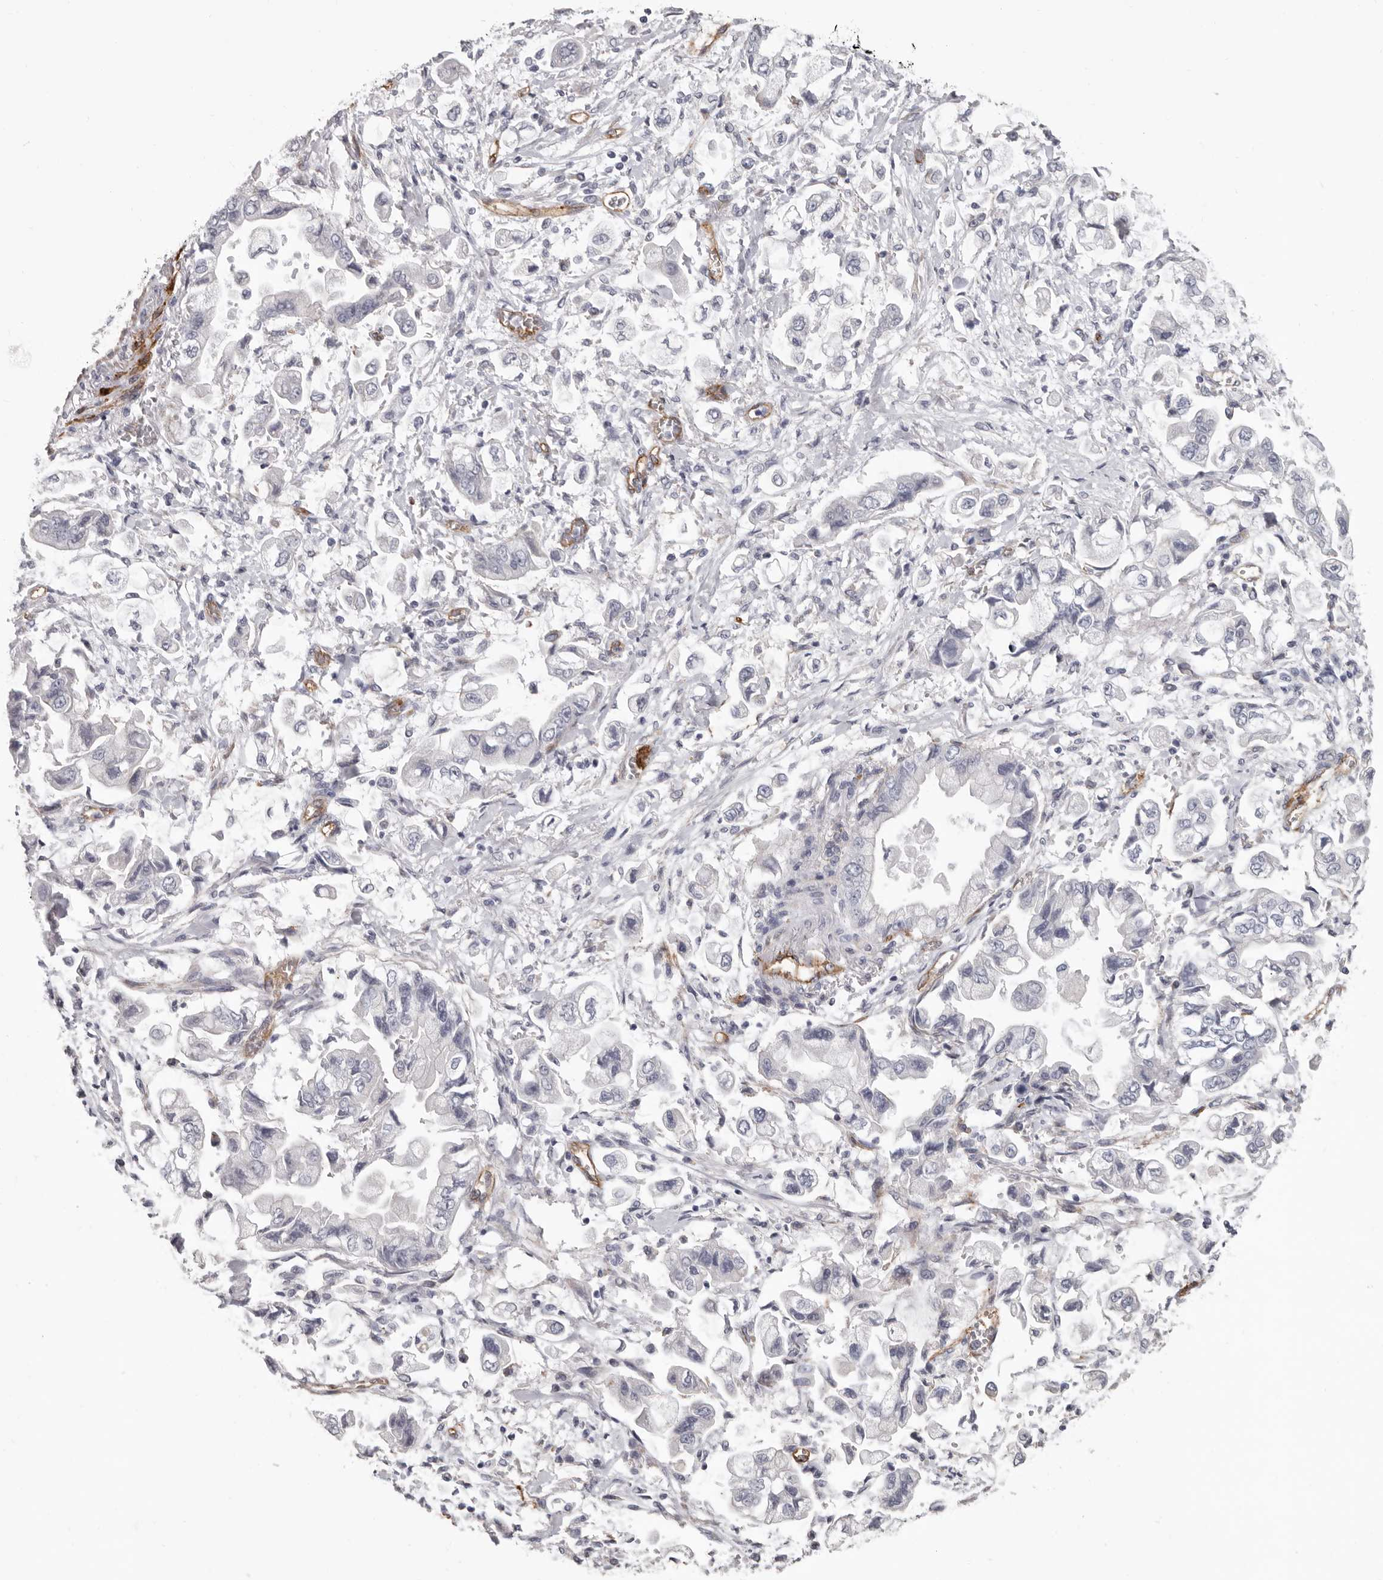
{"staining": {"intensity": "negative", "quantity": "none", "location": "none"}, "tissue": "stomach cancer", "cell_type": "Tumor cells", "image_type": "cancer", "snomed": [{"axis": "morphology", "description": "Adenocarcinoma, NOS"}, {"axis": "topography", "description": "Stomach"}], "caption": "This is an immunohistochemistry (IHC) micrograph of stomach adenocarcinoma. There is no positivity in tumor cells.", "gene": "ADGRL4", "patient": {"sex": "male", "age": 62}}